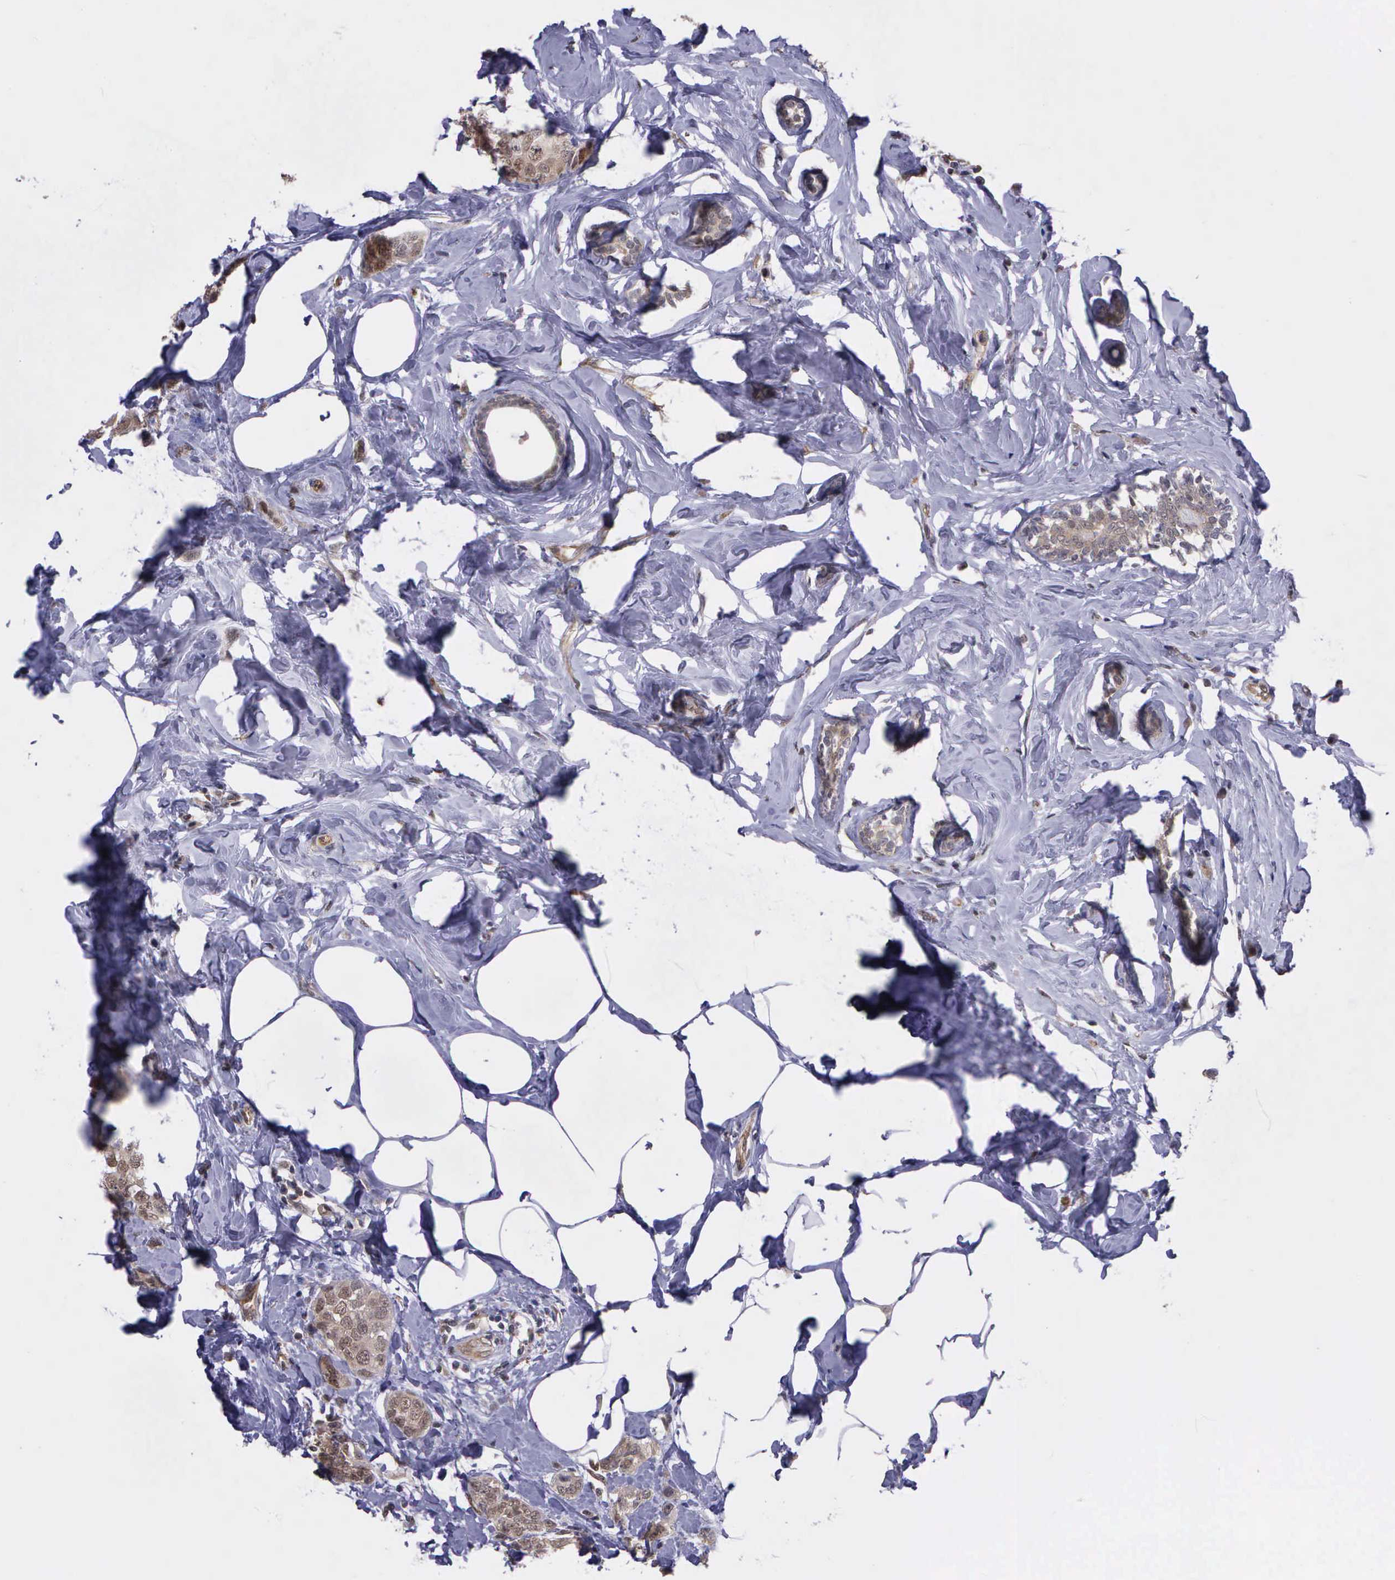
{"staining": {"intensity": "moderate", "quantity": ">75%", "location": "cytoplasmic/membranous"}, "tissue": "breast cancer", "cell_type": "Tumor cells", "image_type": "cancer", "snomed": [{"axis": "morphology", "description": "Normal tissue, NOS"}, {"axis": "morphology", "description": "Duct carcinoma"}, {"axis": "topography", "description": "Breast"}], "caption": "Immunohistochemical staining of invasive ductal carcinoma (breast) reveals medium levels of moderate cytoplasmic/membranous protein positivity in about >75% of tumor cells. Using DAB (3,3'-diaminobenzidine) (brown) and hematoxylin (blue) stains, captured at high magnification using brightfield microscopy.", "gene": "PSMC1", "patient": {"sex": "female", "age": 50}}